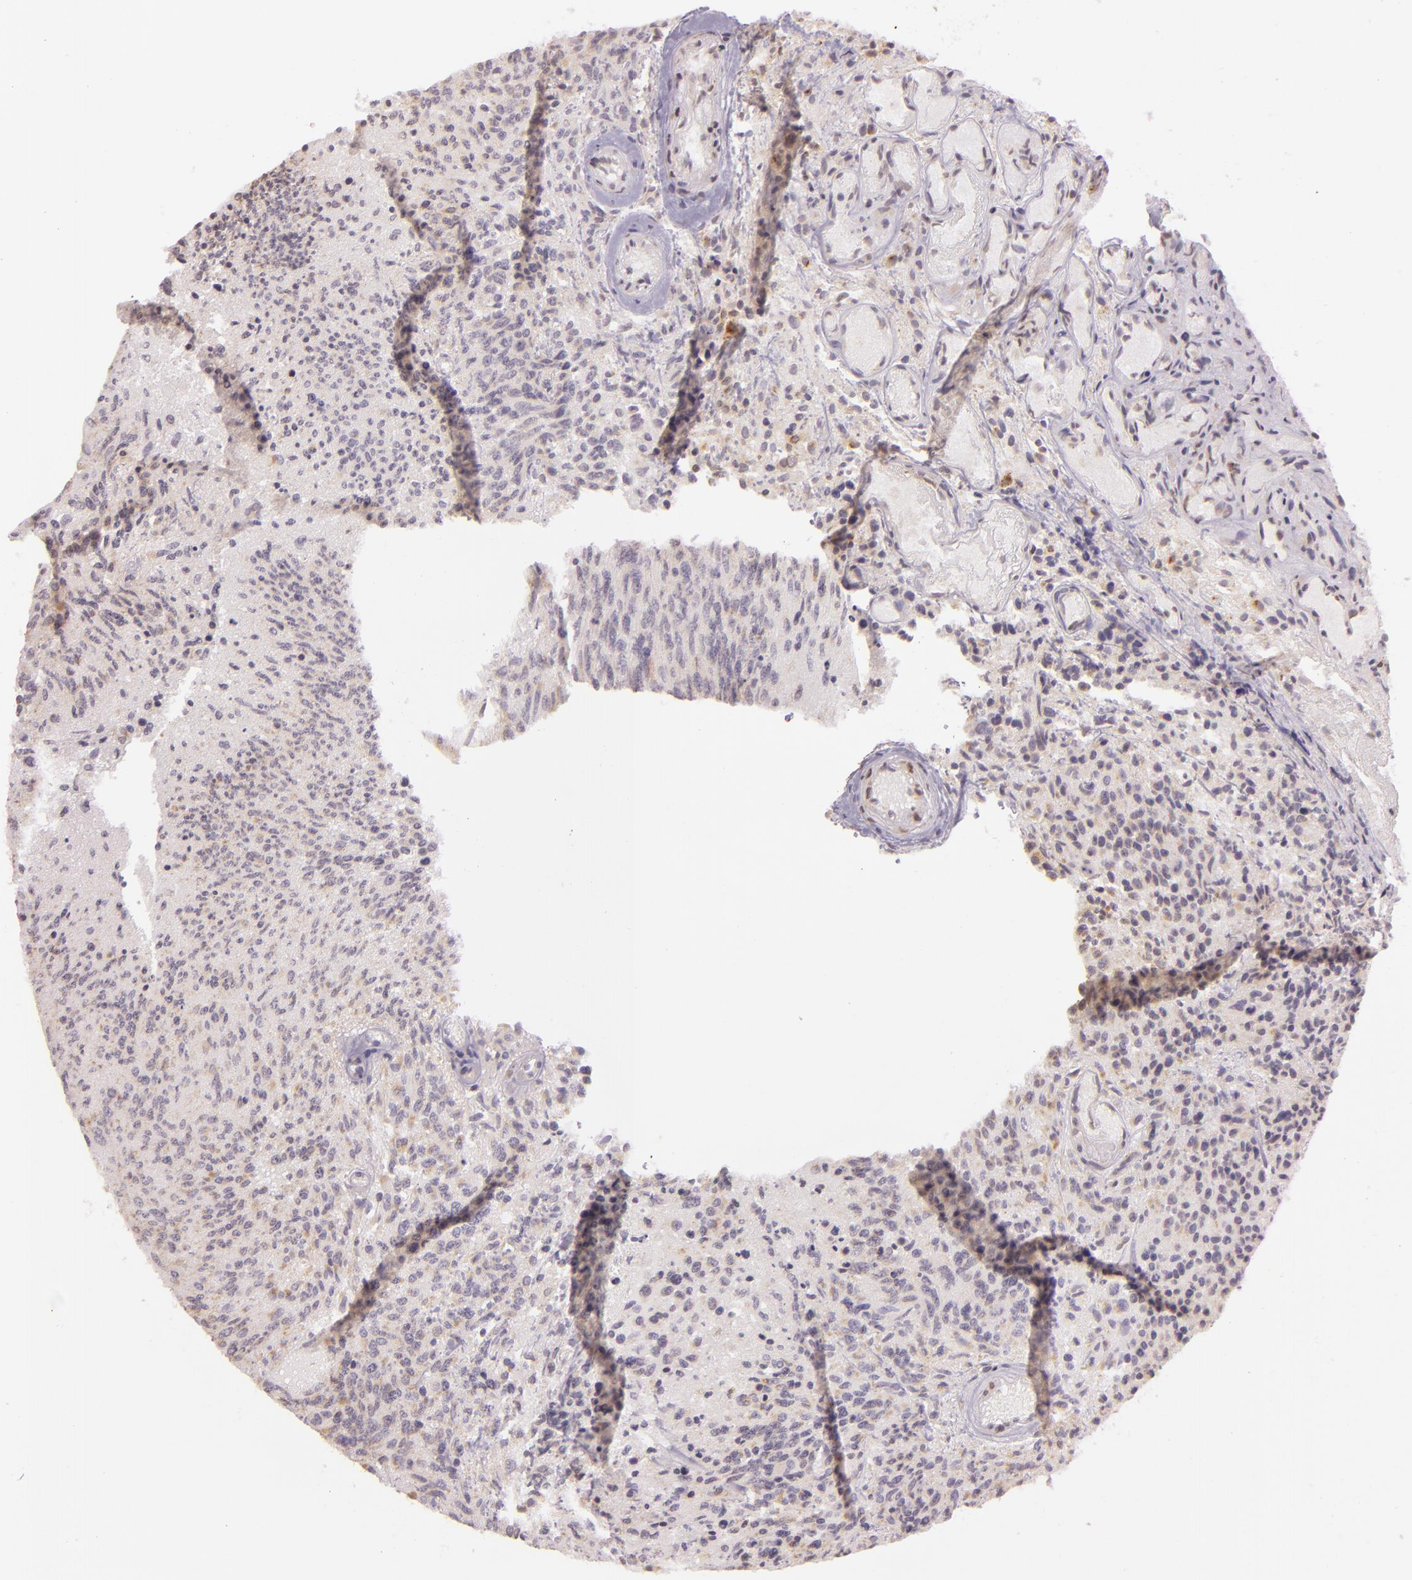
{"staining": {"intensity": "weak", "quantity": ">75%", "location": "cytoplasmic/membranous"}, "tissue": "glioma", "cell_type": "Tumor cells", "image_type": "cancer", "snomed": [{"axis": "morphology", "description": "Glioma, malignant, High grade"}, {"axis": "topography", "description": "Brain"}], "caption": "Immunohistochemical staining of human glioma exhibits low levels of weak cytoplasmic/membranous protein staining in about >75% of tumor cells. (Stains: DAB (3,3'-diaminobenzidine) in brown, nuclei in blue, Microscopy: brightfield microscopy at high magnification).", "gene": "LGMN", "patient": {"sex": "male", "age": 36}}